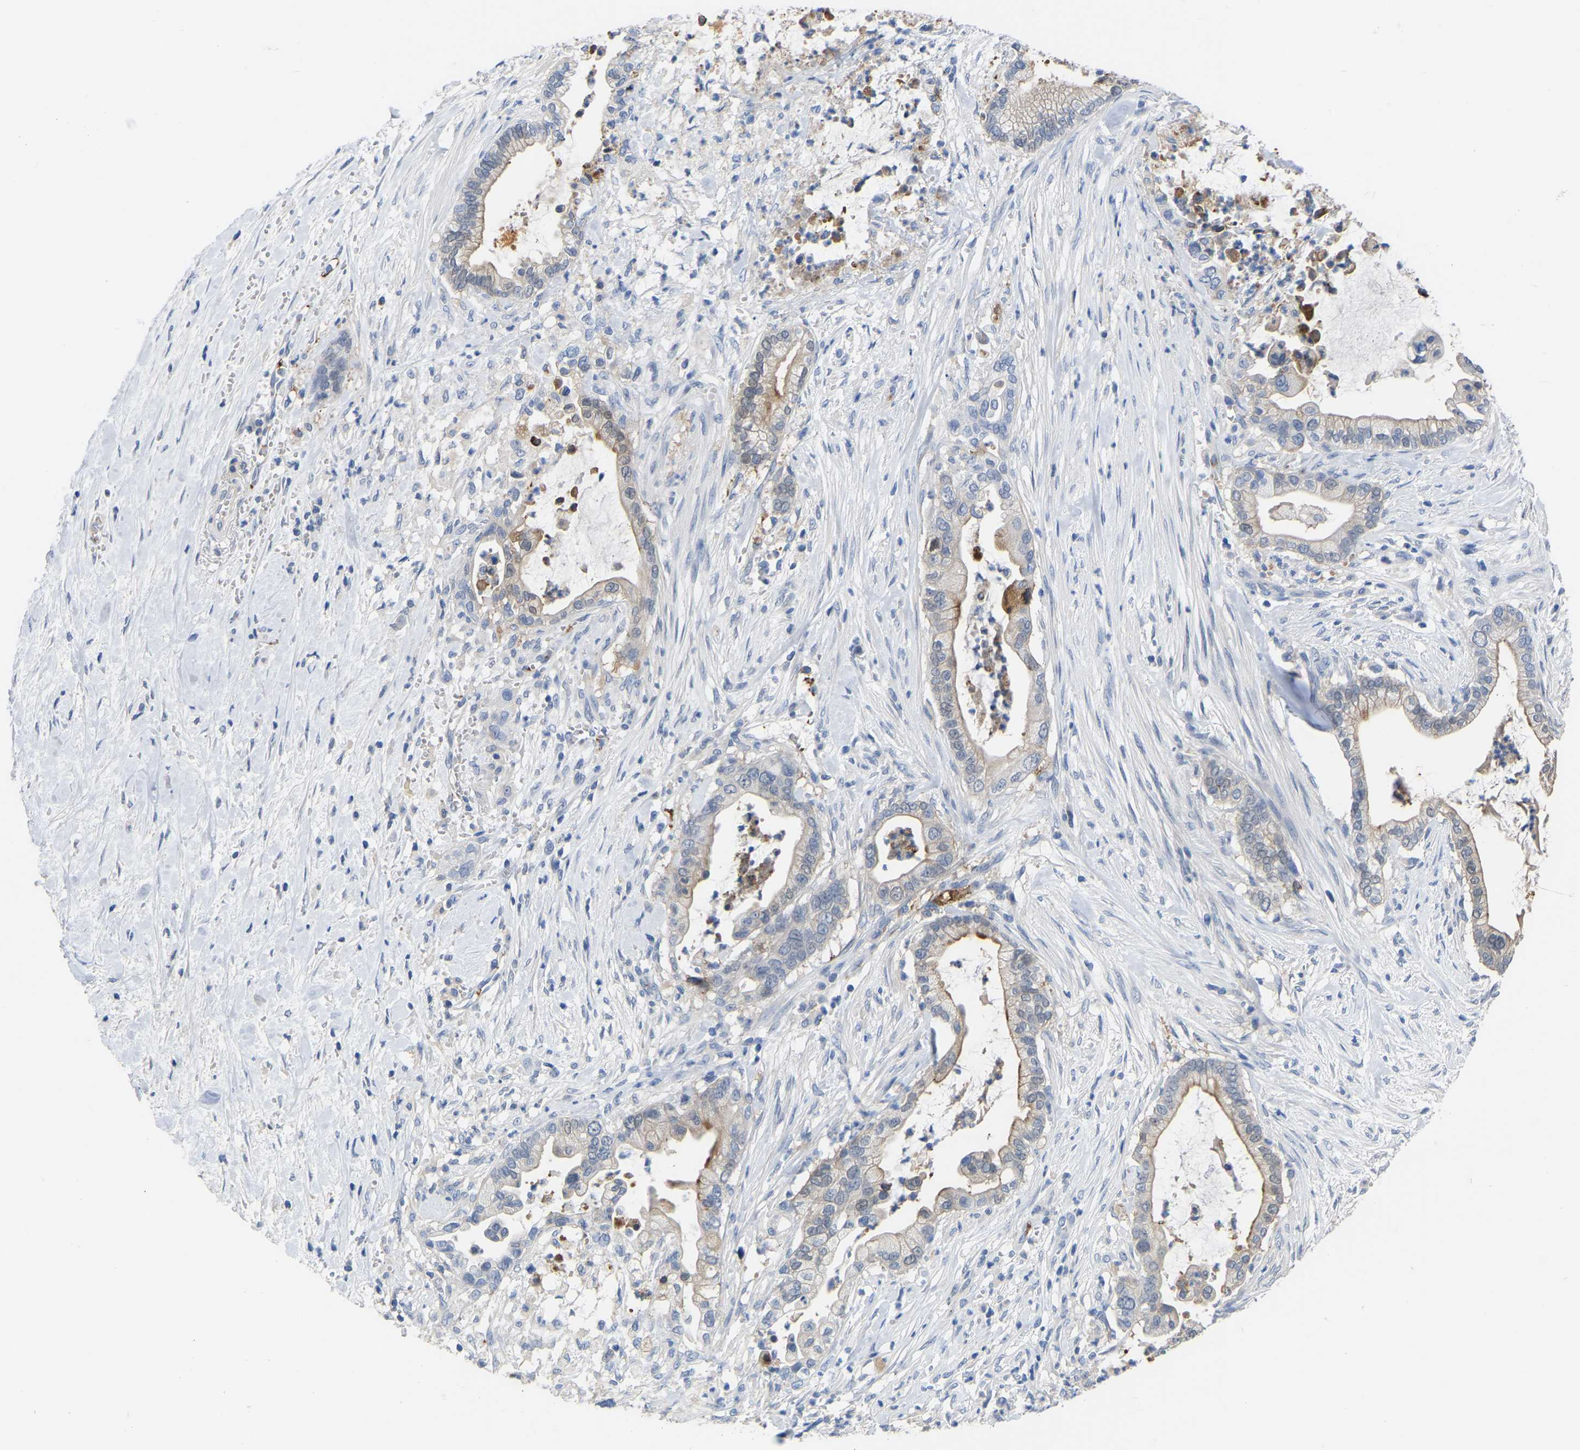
{"staining": {"intensity": "moderate", "quantity": "25%-75%", "location": "cytoplasmic/membranous"}, "tissue": "pancreatic cancer", "cell_type": "Tumor cells", "image_type": "cancer", "snomed": [{"axis": "morphology", "description": "Adenocarcinoma, NOS"}, {"axis": "topography", "description": "Pancreas"}], "caption": "Human pancreatic adenocarcinoma stained for a protein (brown) reveals moderate cytoplasmic/membranous positive positivity in approximately 25%-75% of tumor cells.", "gene": "ZNF449", "patient": {"sex": "male", "age": 69}}